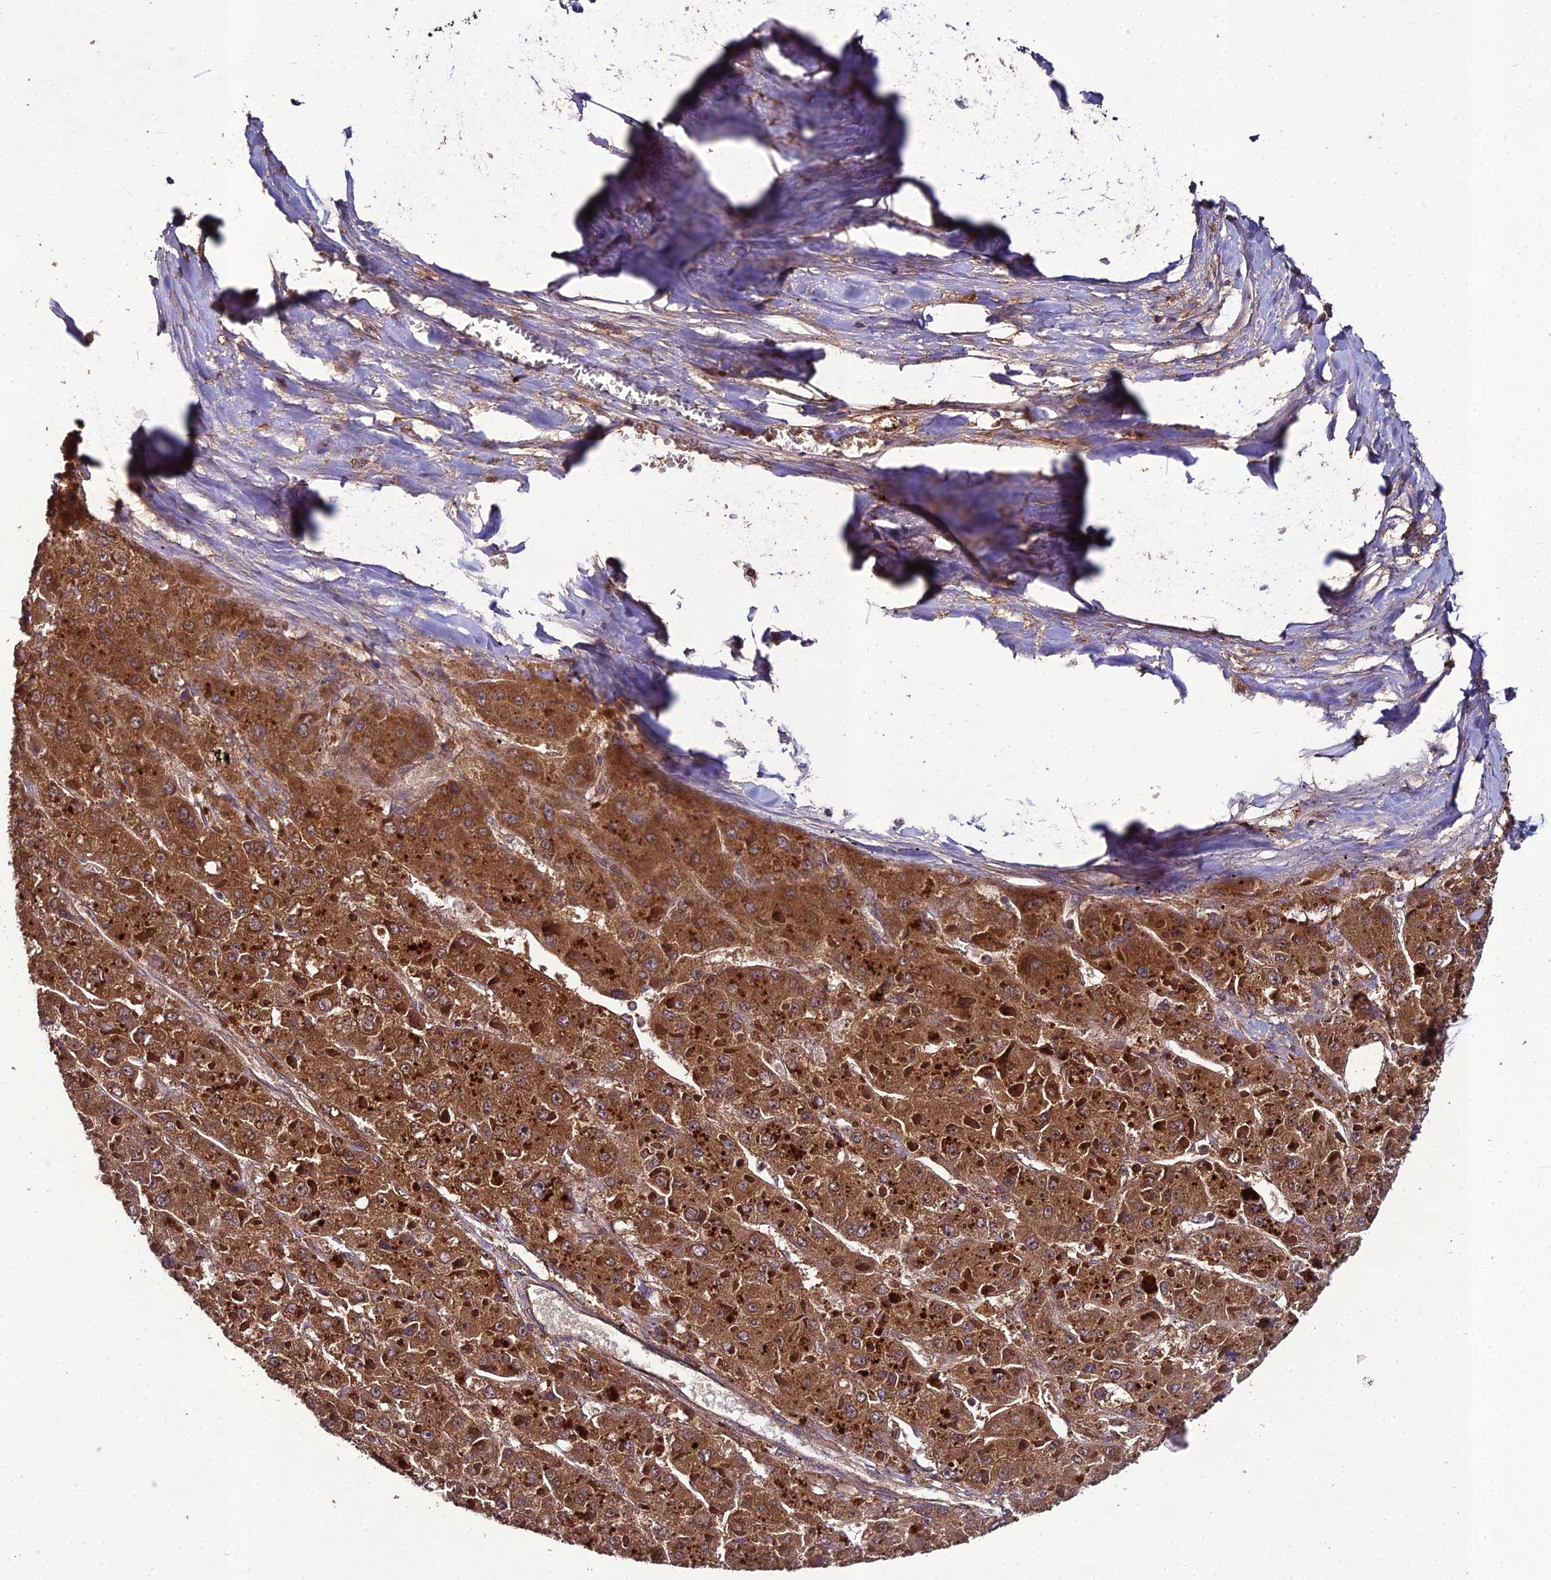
{"staining": {"intensity": "strong", "quantity": ">75%", "location": "cytoplasmic/membranous"}, "tissue": "liver cancer", "cell_type": "Tumor cells", "image_type": "cancer", "snomed": [{"axis": "morphology", "description": "Carcinoma, Hepatocellular, NOS"}, {"axis": "topography", "description": "Liver"}], "caption": "Immunohistochemical staining of liver cancer reveals high levels of strong cytoplasmic/membranous protein positivity in approximately >75% of tumor cells. (DAB (3,3'-diaminobenzidine) = brown stain, brightfield microscopy at high magnification).", "gene": "TMEM258", "patient": {"sex": "female", "age": 73}}